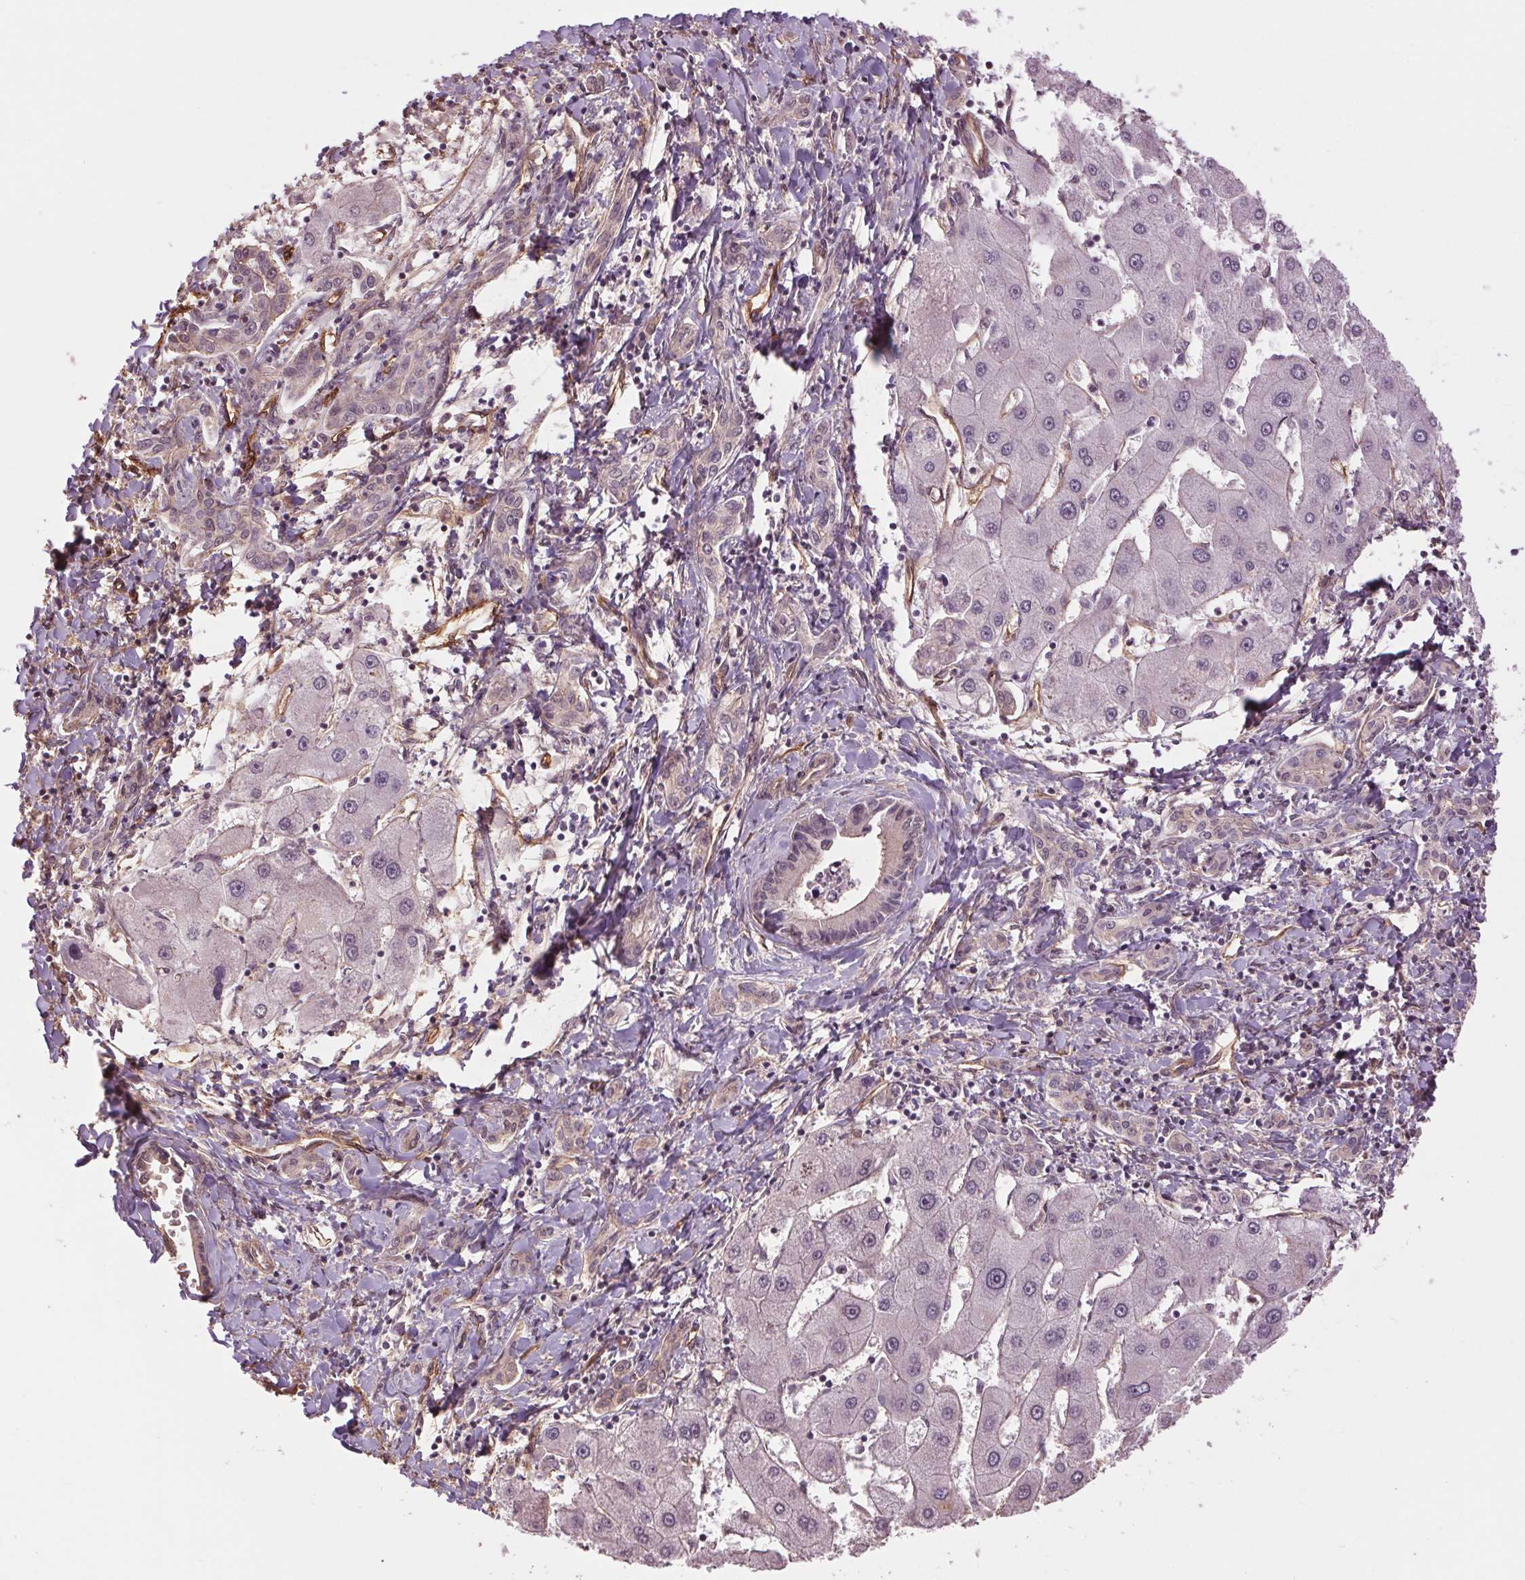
{"staining": {"intensity": "negative", "quantity": "none", "location": "none"}, "tissue": "liver cancer", "cell_type": "Tumor cells", "image_type": "cancer", "snomed": [{"axis": "morphology", "description": "Cholangiocarcinoma"}, {"axis": "topography", "description": "Liver"}], "caption": "This is an immunohistochemistry micrograph of human cholangiocarcinoma (liver). There is no staining in tumor cells.", "gene": "PALM", "patient": {"sex": "male", "age": 66}}